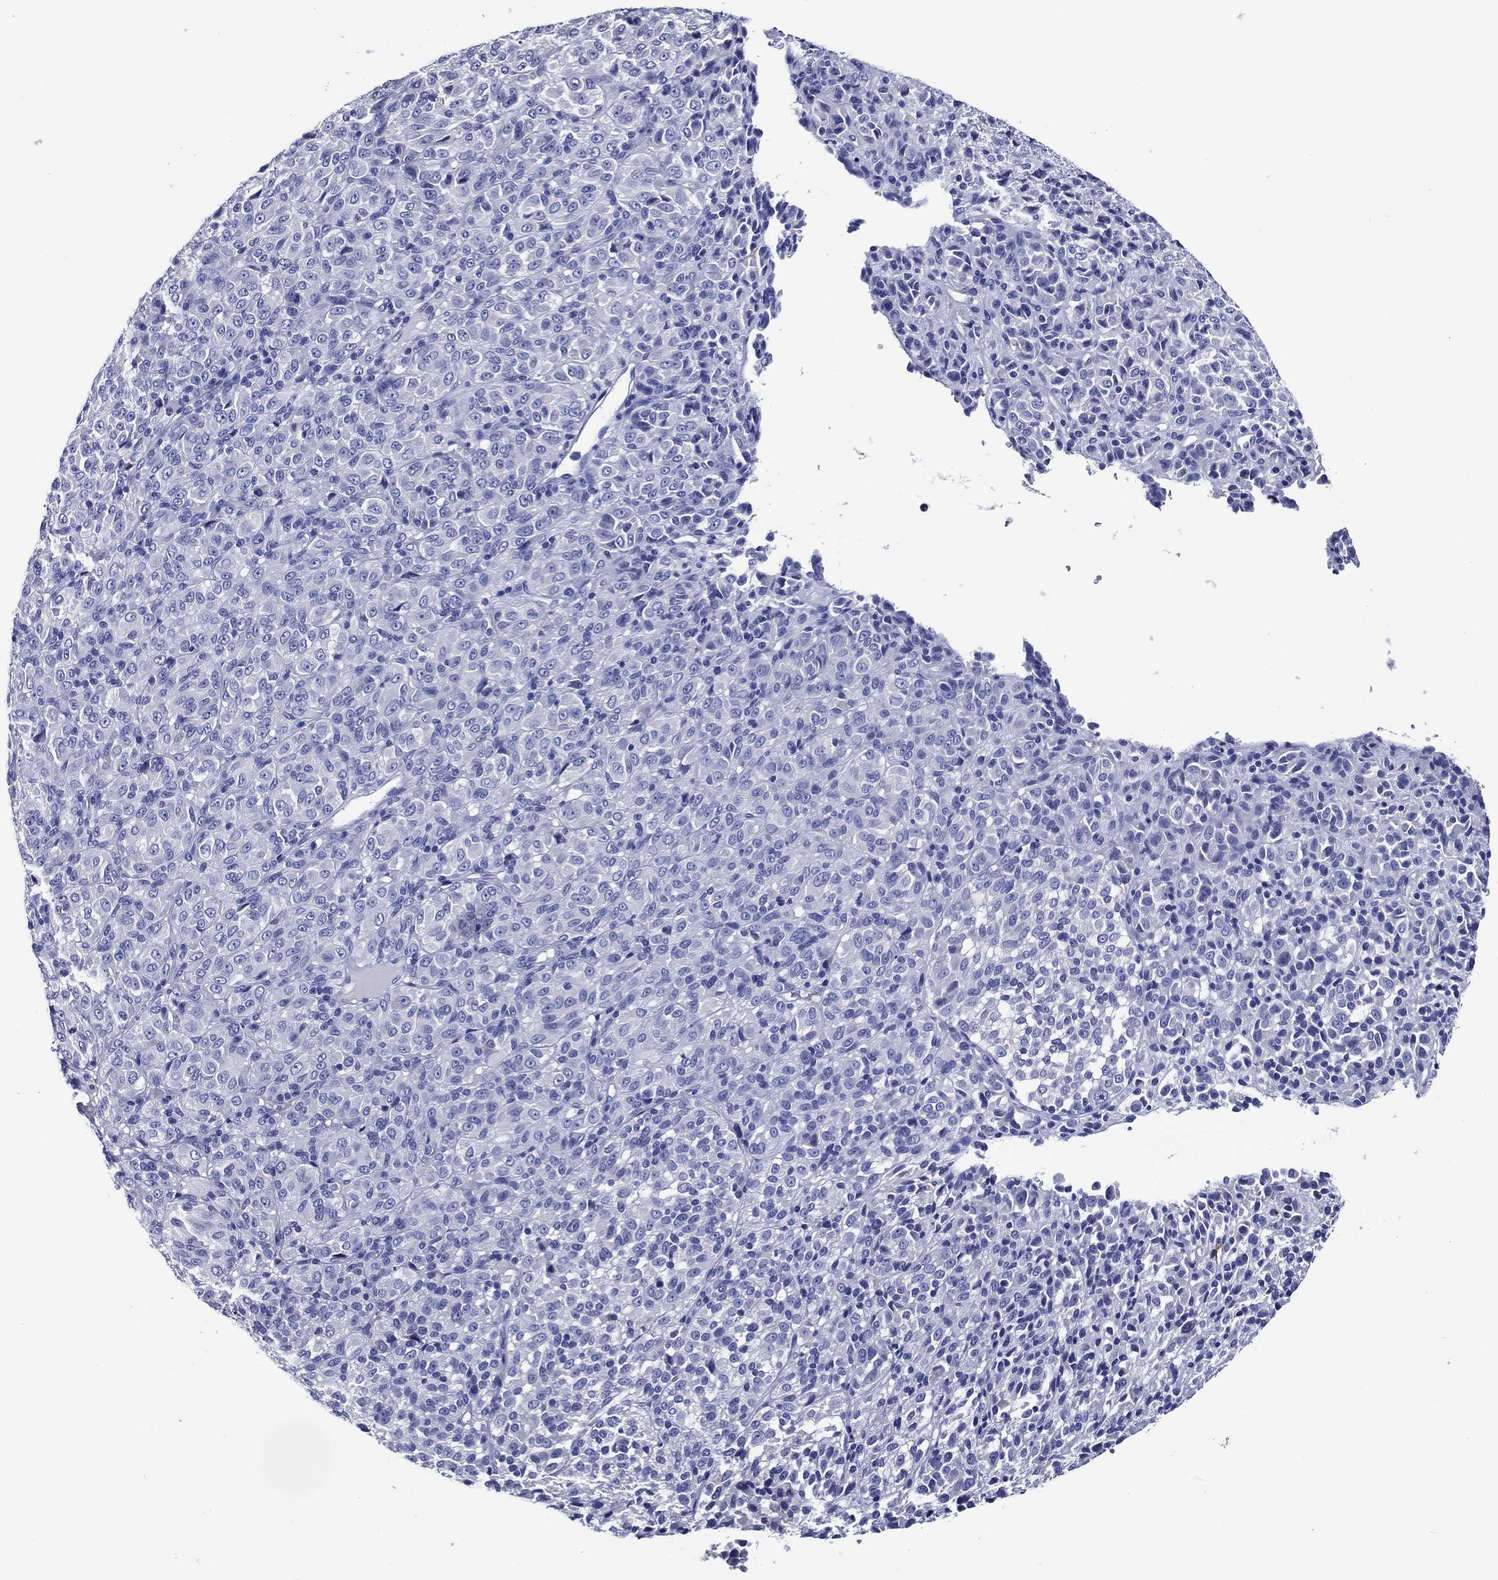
{"staining": {"intensity": "negative", "quantity": "none", "location": "none"}, "tissue": "melanoma", "cell_type": "Tumor cells", "image_type": "cancer", "snomed": [{"axis": "morphology", "description": "Malignant melanoma, Metastatic site"}, {"axis": "topography", "description": "Brain"}], "caption": "IHC image of human malignant melanoma (metastatic site) stained for a protein (brown), which reveals no staining in tumor cells.", "gene": "ACE2", "patient": {"sex": "female", "age": 56}}